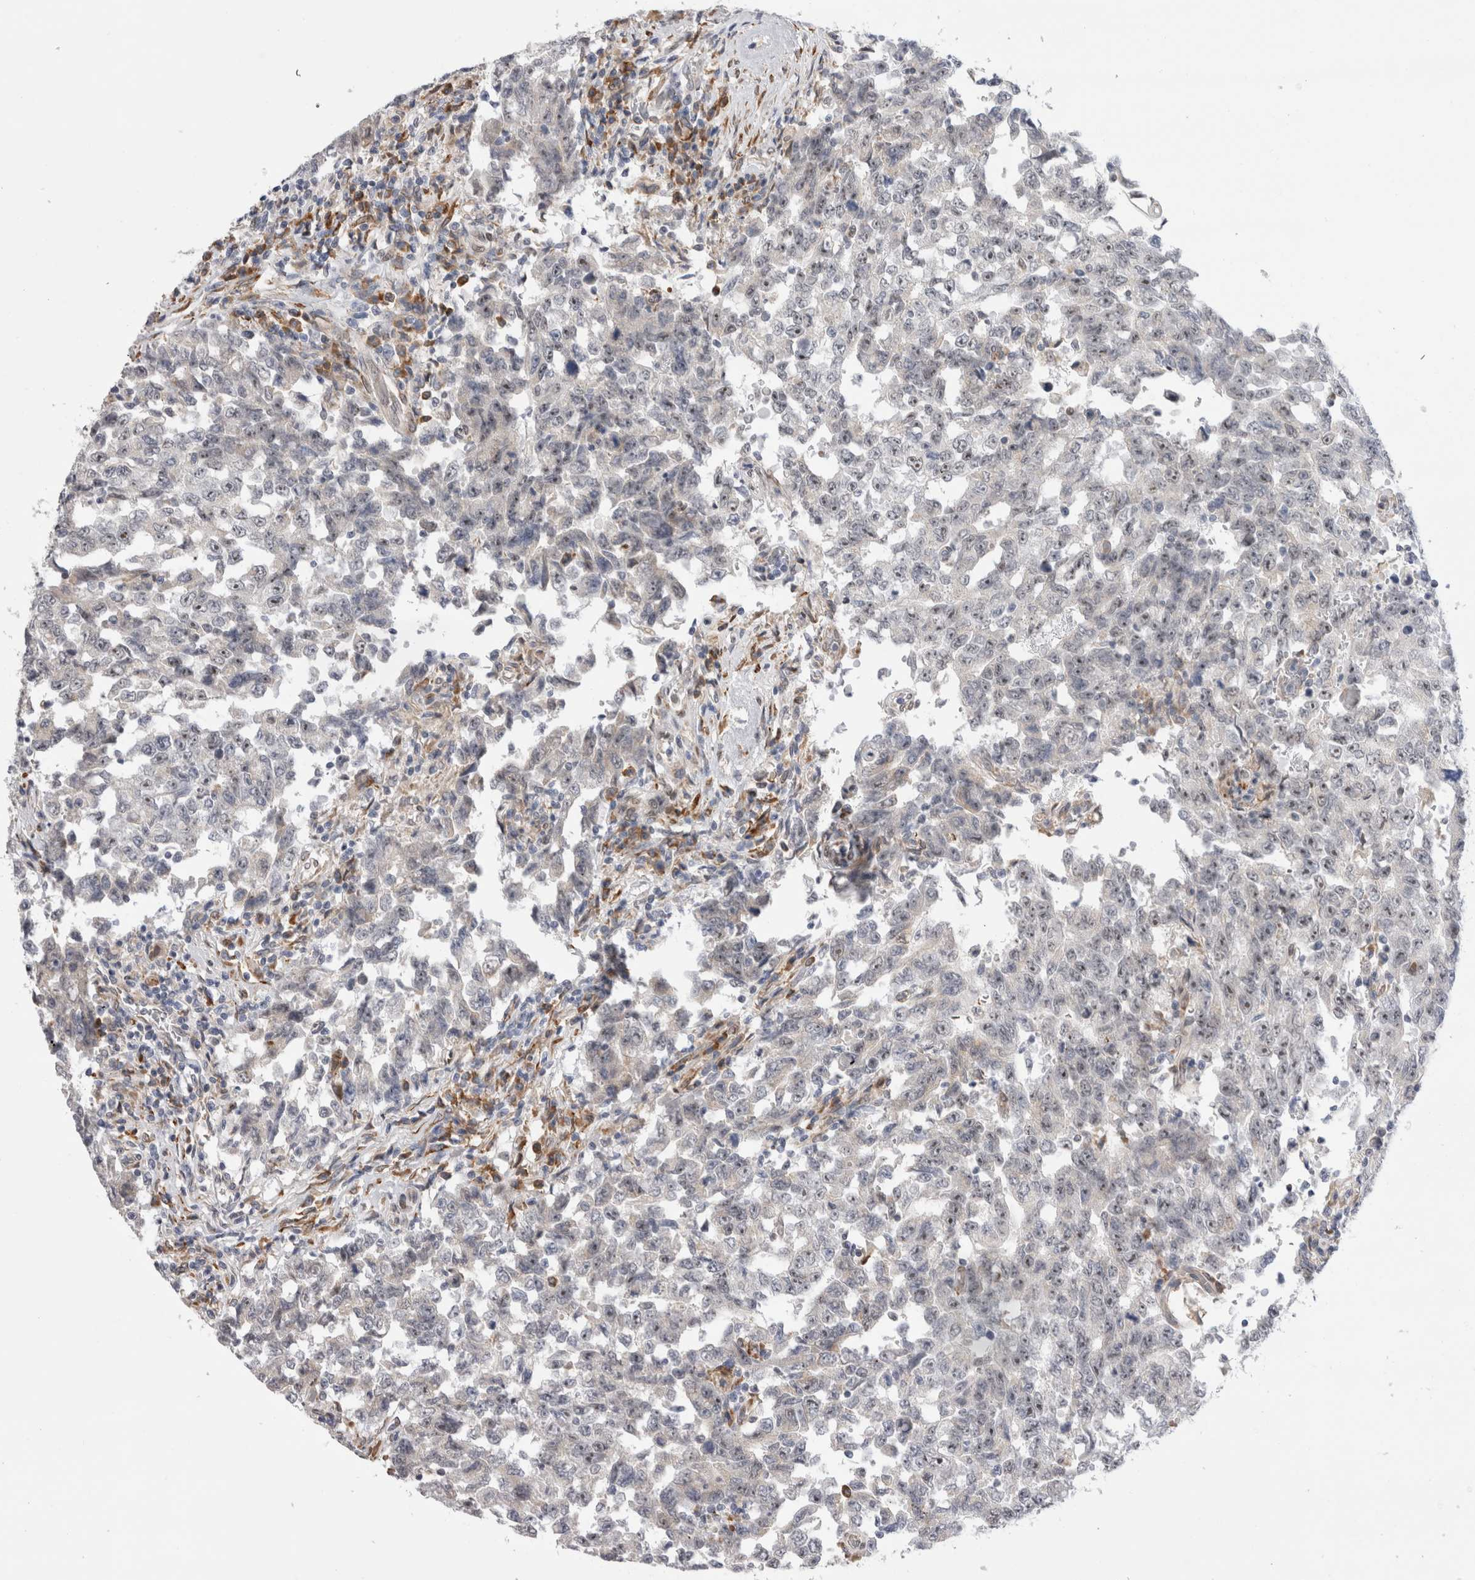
{"staining": {"intensity": "negative", "quantity": "none", "location": "none"}, "tissue": "testis cancer", "cell_type": "Tumor cells", "image_type": "cancer", "snomed": [{"axis": "morphology", "description": "Carcinoma, Embryonal, NOS"}, {"axis": "topography", "description": "Testis"}], "caption": "Human testis cancer stained for a protein using IHC shows no expression in tumor cells.", "gene": "VCPIP1", "patient": {"sex": "male", "age": 26}}